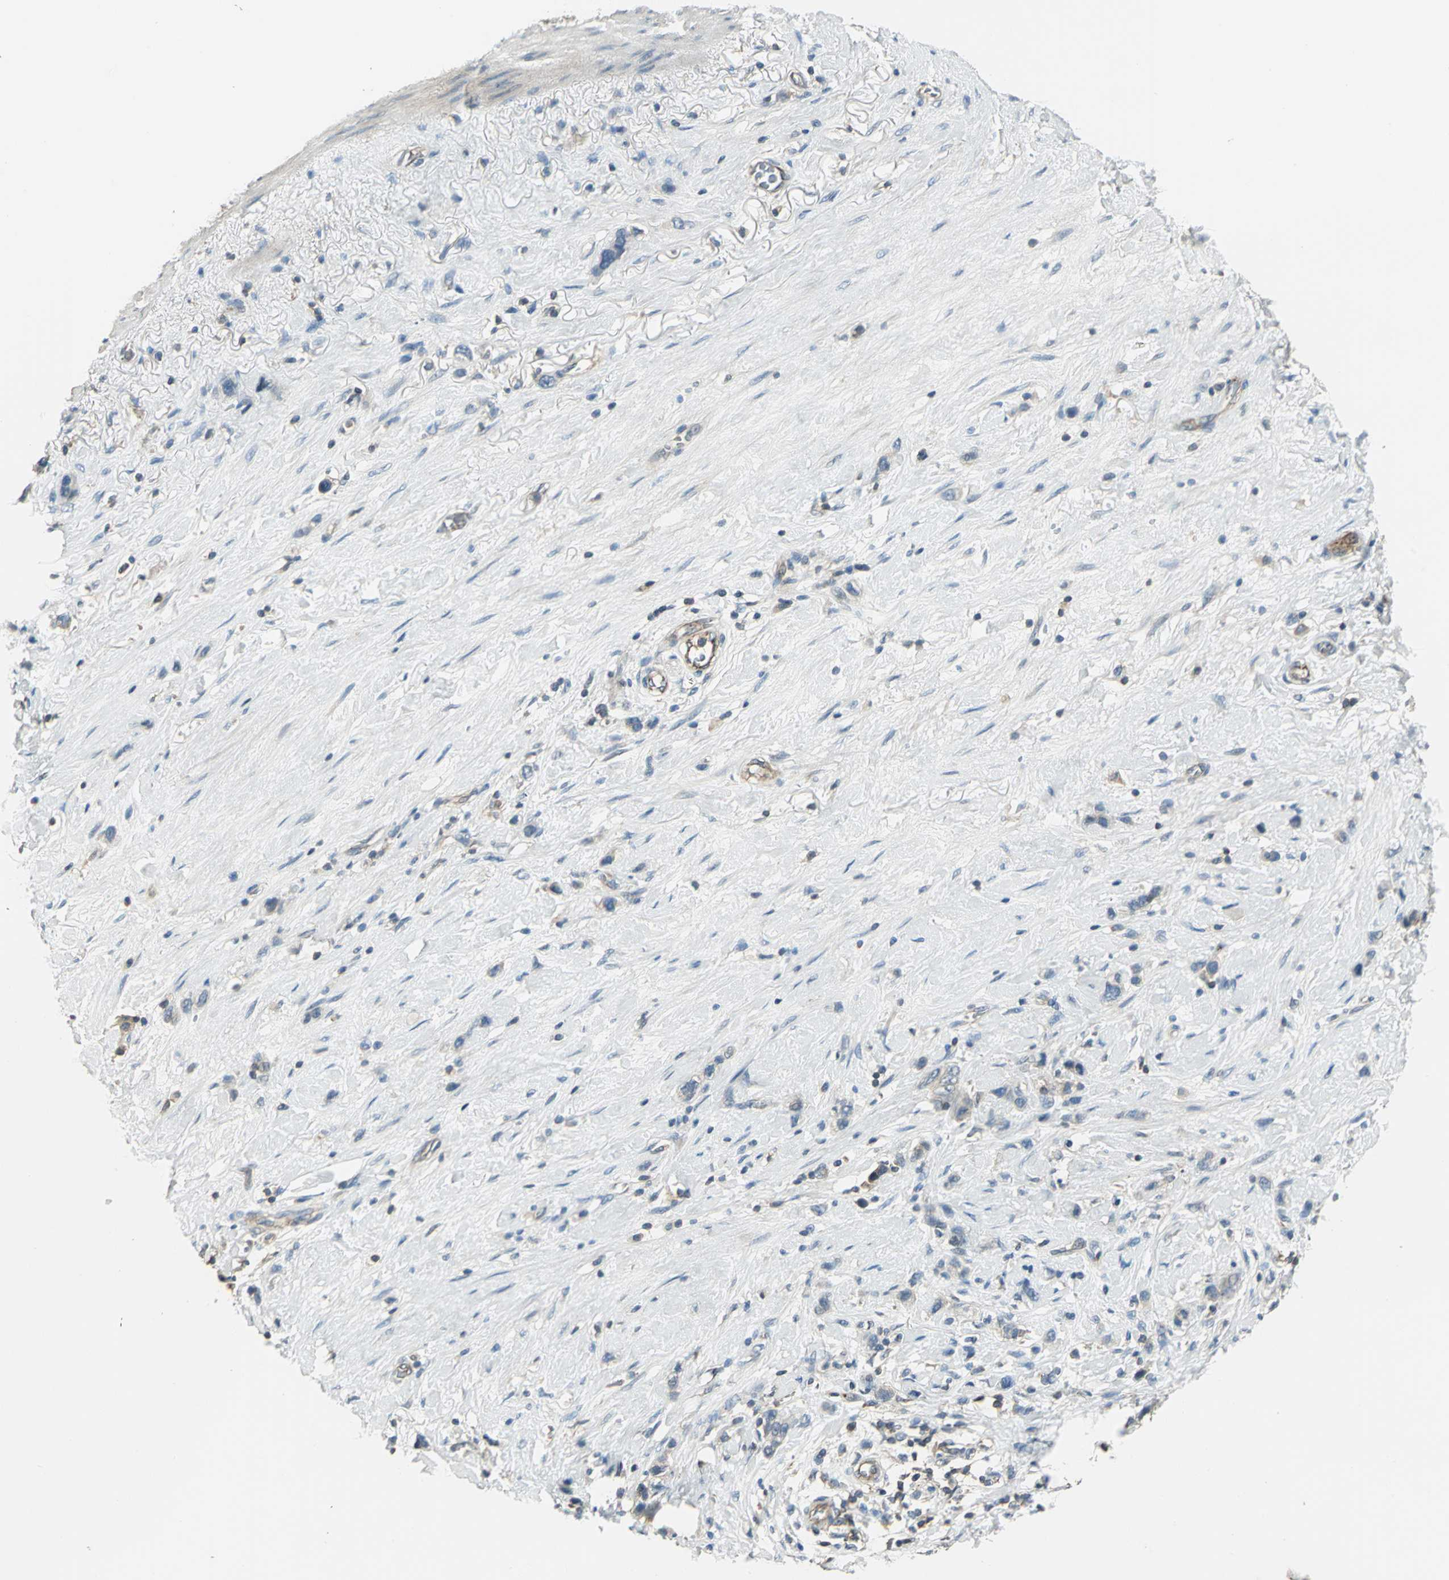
{"staining": {"intensity": "weak", "quantity": "25%-75%", "location": "cytoplasmic/membranous"}, "tissue": "stomach cancer", "cell_type": "Tumor cells", "image_type": "cancer", "snomed": [{"axis": "morphology", "description": "Normal tissue, NOS"}, {"axis": "morphology", "description": "Adenocarcinoma, NOS"}, {"axis": "morphology", "description": "Adenocarcinoma, High grade"}, {"axis": "topography", "description": "Stomach, upper"}, {"axis": "topography", "description": "Stomach"}], "caption": "DAB immunohistochemical staining of human adenocarcinoma (stomach) exhibits weak cytoplasmic/membranous protein positivity in approximately 25%-75% of tumor cells. (brown staining indicates protein expression, while blue staining denotes nuclei).", "gene": "RAPGEF1", "patient": {"sex": "female", "age": 65}}